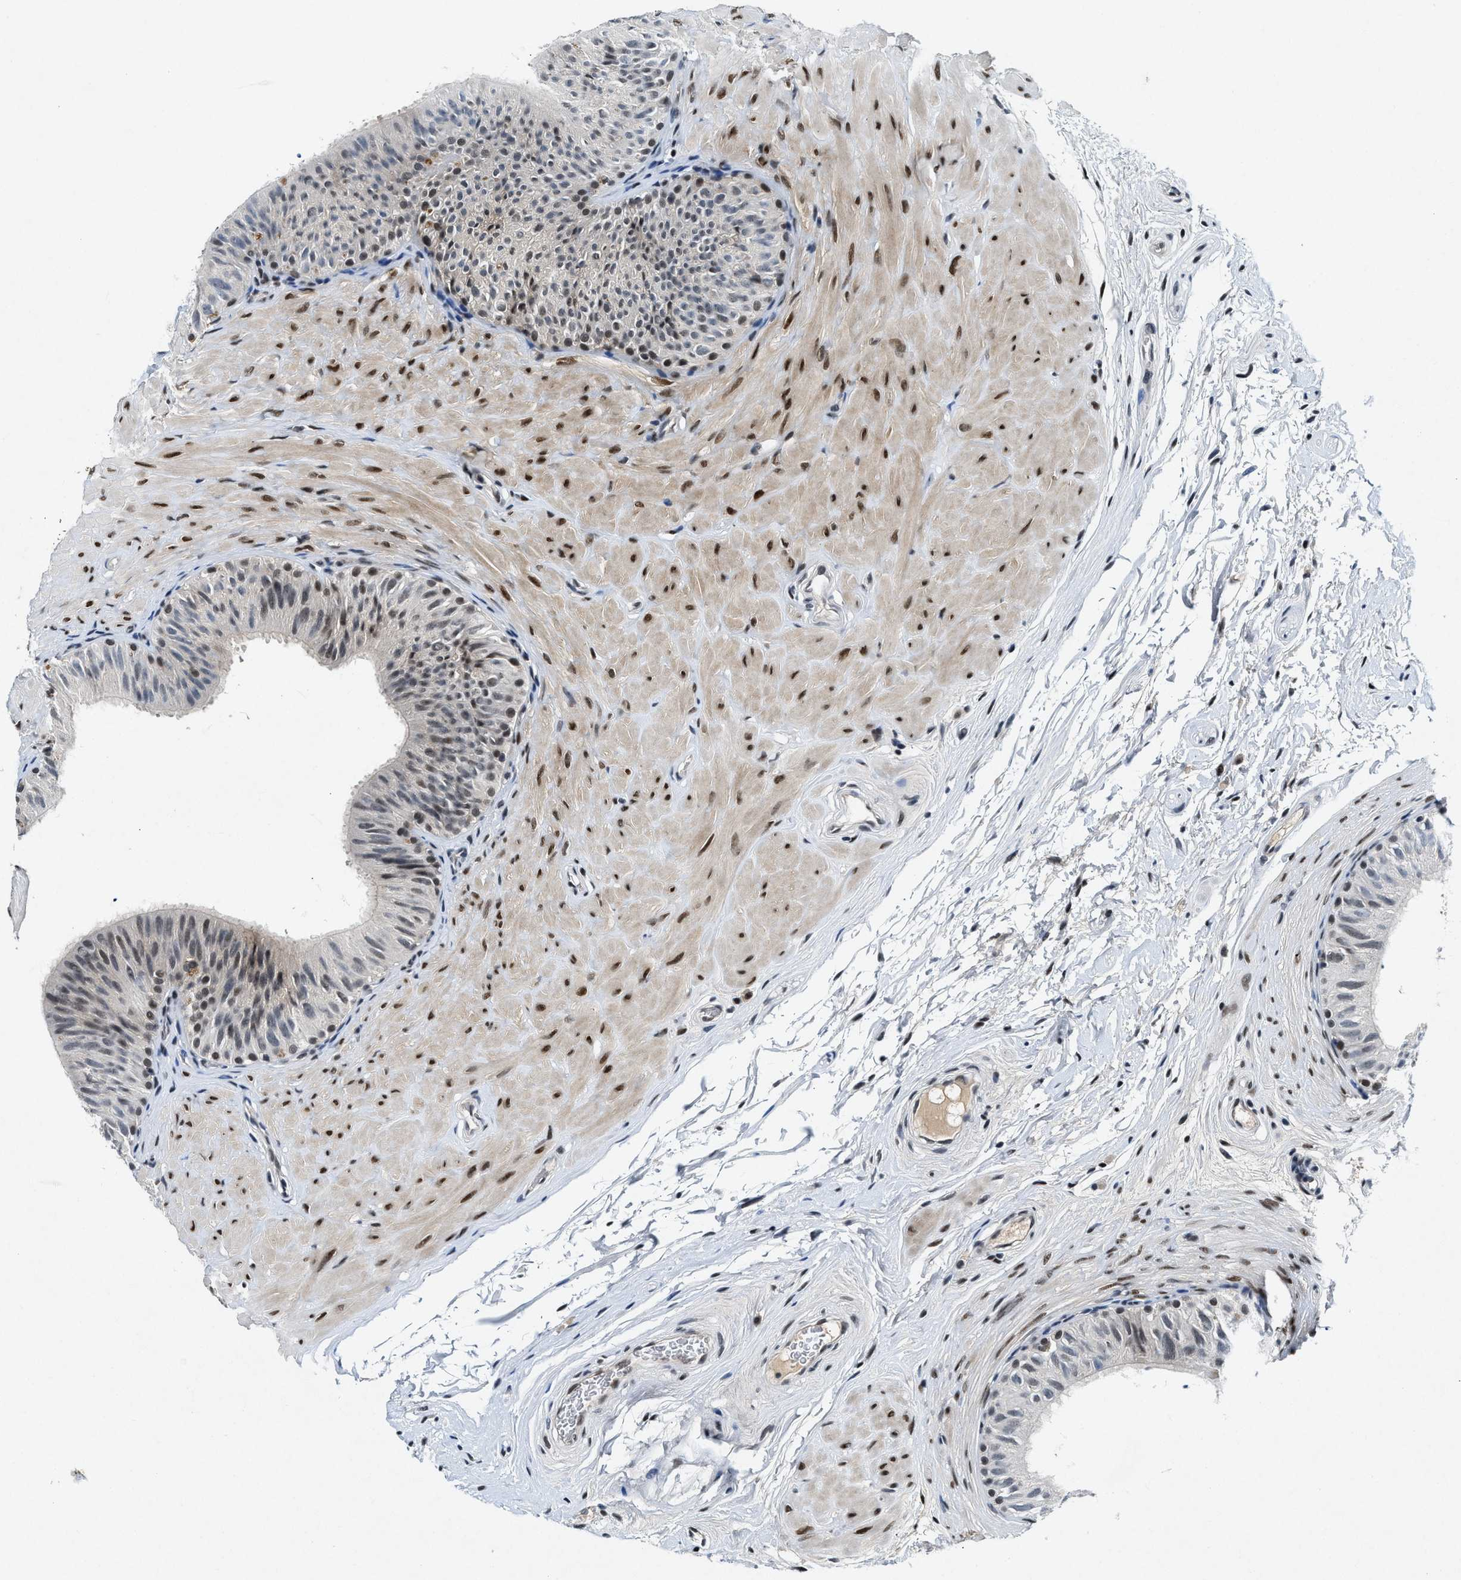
{"staining": {"intensity": "moderate", "quantity": "25%-75%", "location": "nuclear"}, "tissue": "epididymis", "cell_type": "Glandular cells", "image_type": "normal", "snomed": [{"axis": "morphology", "description": "Normal tissue, NOS"}, {"axis": "topography", "description": "Epididymis"}], "caption": "Benign epididymis was stained to show a protein in brown. There is medium levels of moderate nuclear expression in about 25%-75% of glandular cells. (DAB (3,3'-diaminobenzidine) IHC with brightfield microscopy, high magnification).", "gene": "NCOA1", "patient": {"sex": "male", "age": 34}}